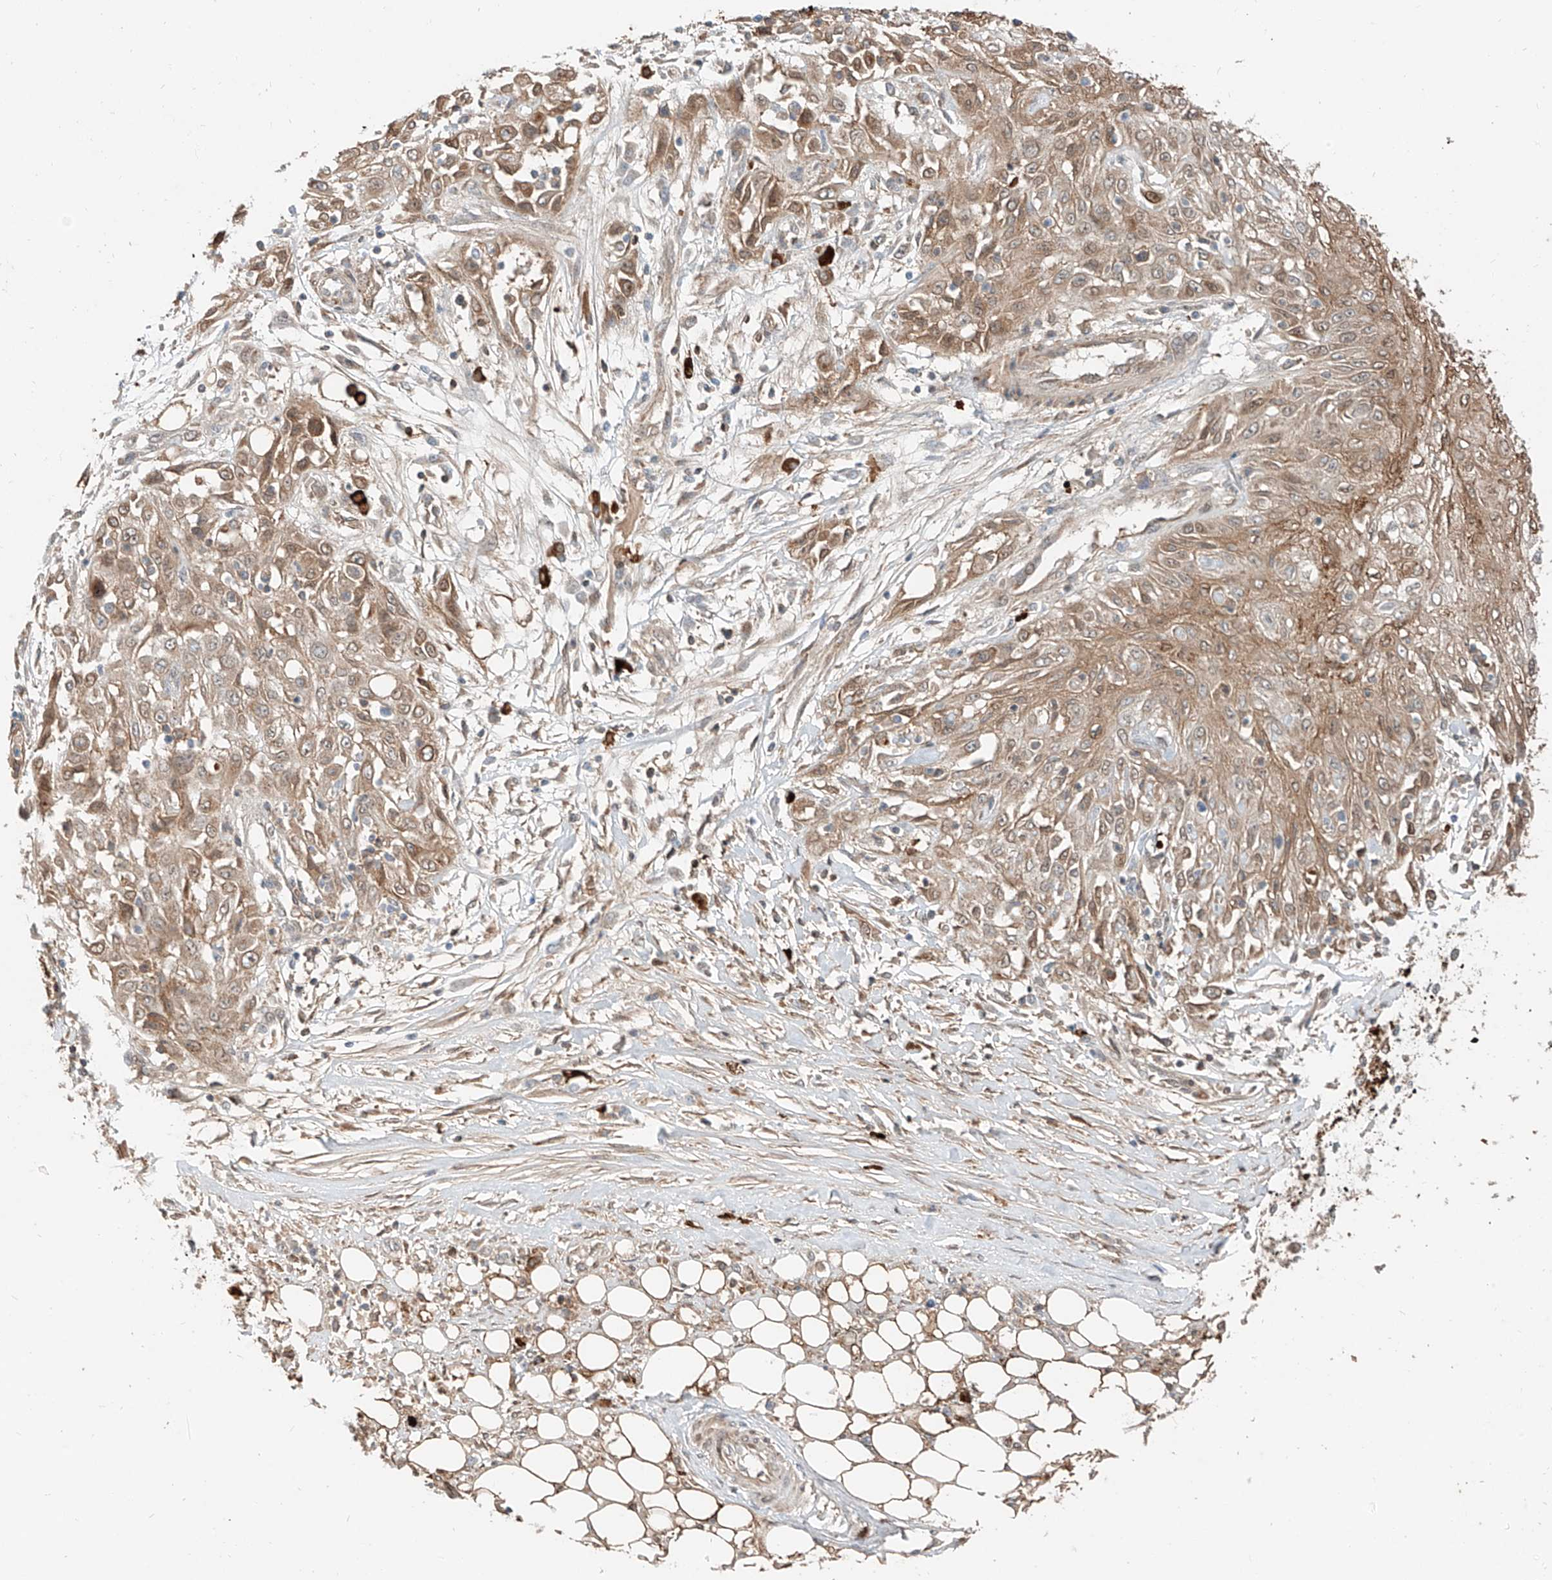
{"staining": {"intensity": "moderate", "quantity": "25%-75%", "location": "cytoplasmic/membranous,nuclear"}, "tissue": "skin cancer", "cell_type": "Tumor cells", "image_type": "cancer", "snomed": [{"axis": "morphology", "description": "Squamous cell carcinoma, NOS"}, {"axis": "morphology", "description": "Squamous cell carcinoma, metastatic, NOS"}, {"axis": "topography", "description": "Skin"}, {"axis": "topography", "description": "Lymph node"}], "caption": "Skin cancer (metastatic squamous cell carcinoma) stained with DAB IHC exhibits medium levels of moderate cytoplasmic/membranous and nuclear positivity in about 25%-75% of tumor cells.", "gene": "CEP162", "patient": {"sex": "male", "age": 75}}